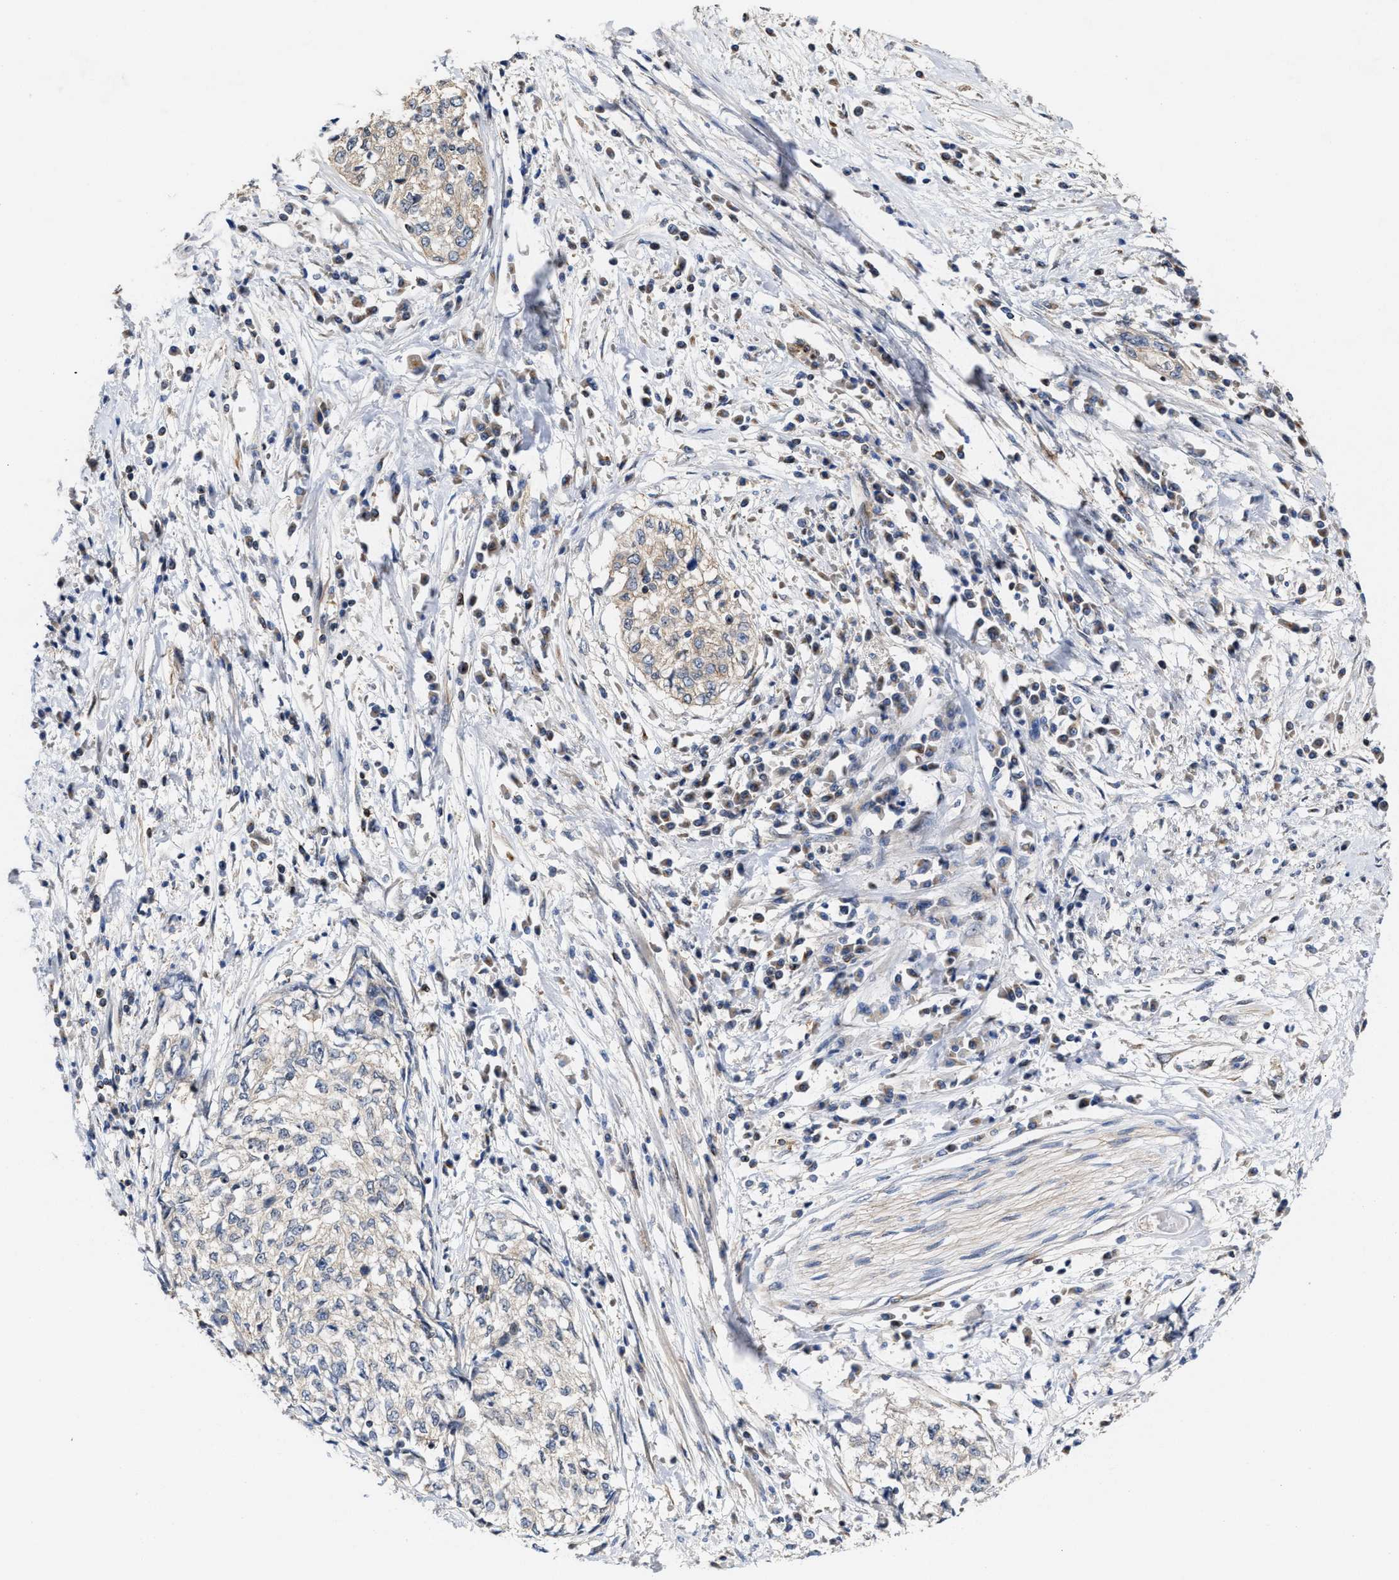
{"staining": {"intensity": "weak", "quantity": "<25%", "location": "cytoplasmic/membranous"}, "tissue": "cervical cancer", "cell_type": "Tumor cells", "image_type": "cancer", "snomed": [{"axis": "morphology", "description": "Squamous cell carcinoma, NOS"}, {"axis": "topography", "description": "Cervix"}], "caption": "The immunohistochemistry histopathology image has no significant positivity in tumor cells of cervical cancer tissue. Brightfield microscopy of IHC stained with DAB (3,3'-diaminobenzidine) (brown) and hematoxylin (blue), captured at high magnification.", "gene": "BBLN", "patient": {"sex": "female", "age": 57}}